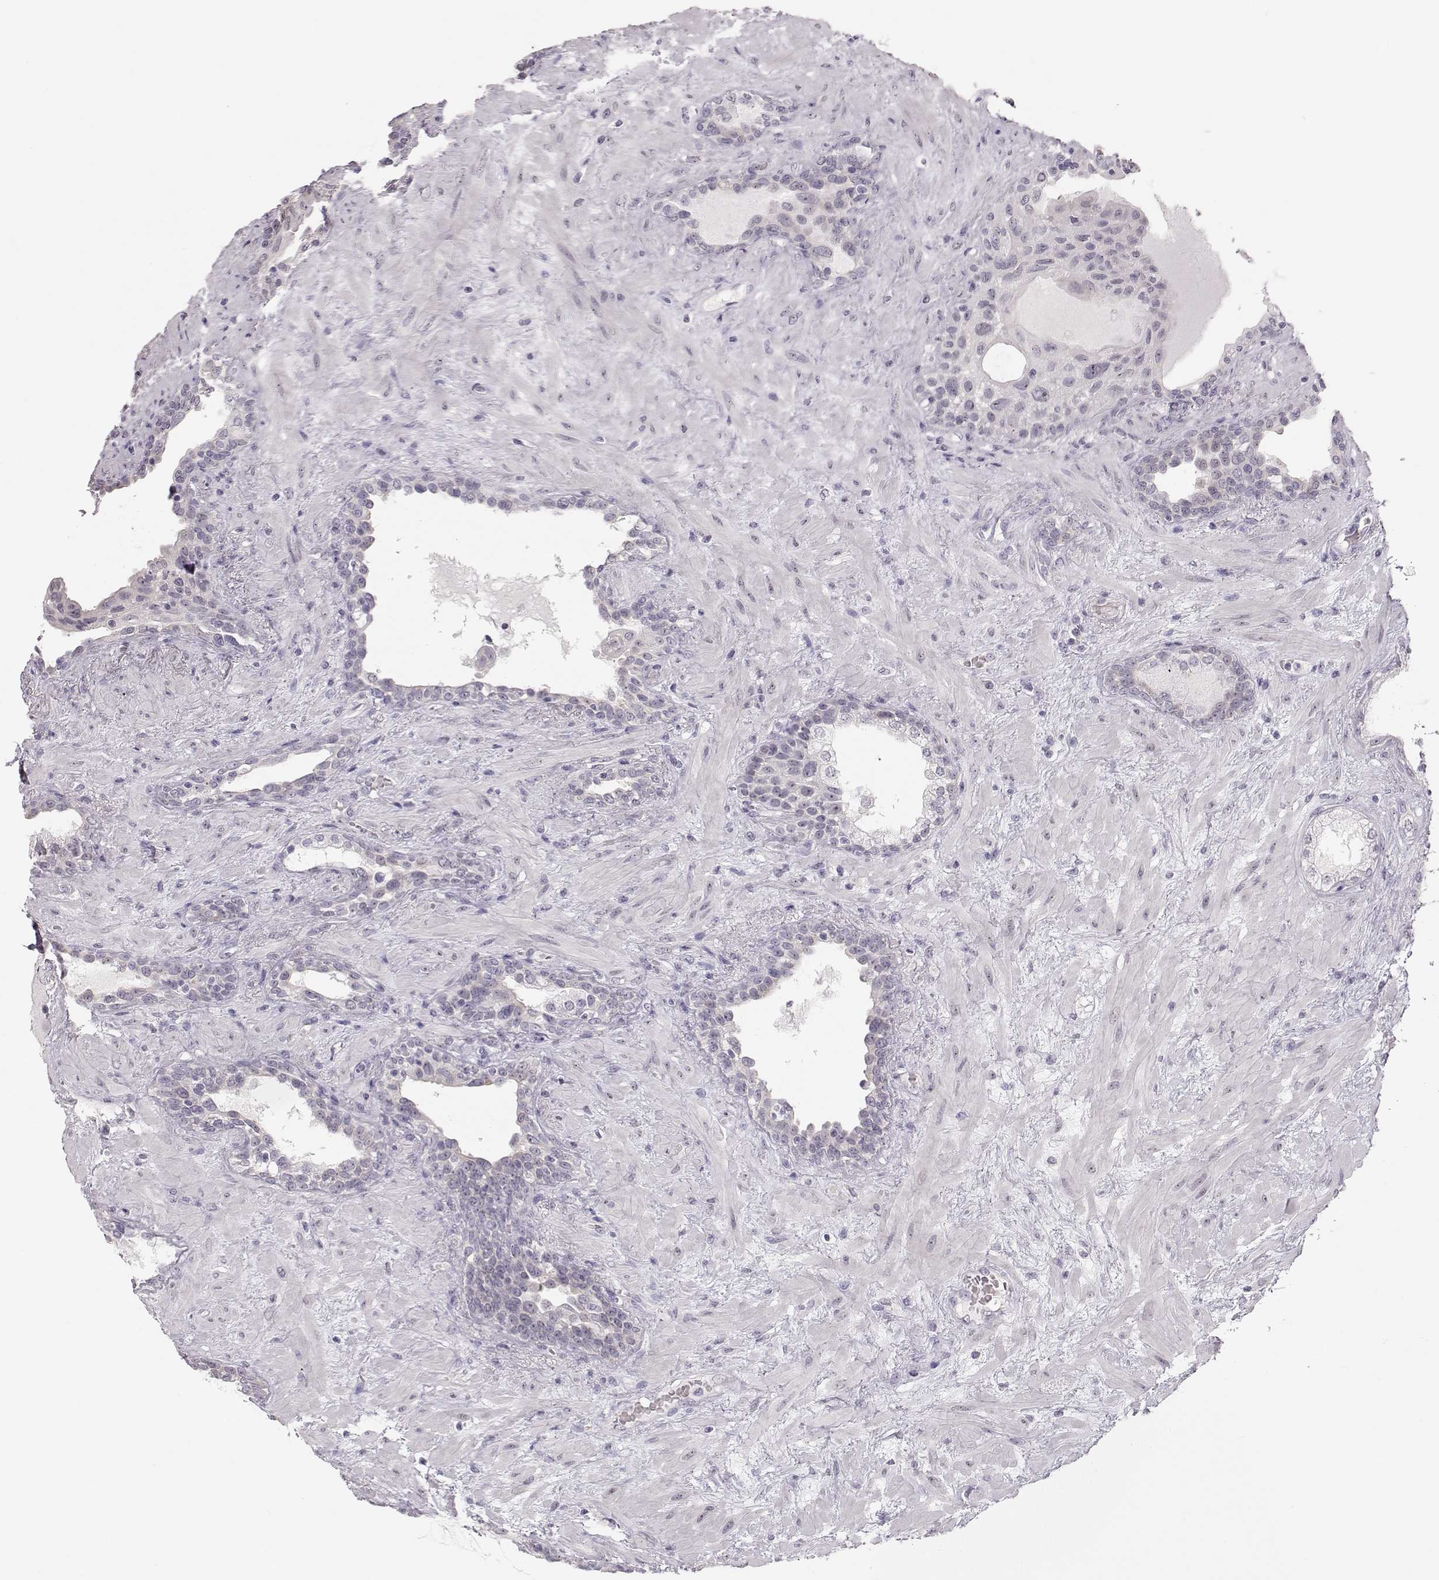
{"staining": {"intensity": "negative", "quantity": "none", "location": "none"}, "tissue": "prostate", "cell_type": "Glandular cells", "image_type": "normal", "snomed": [{"axis": "morphology", "description": "Normal tissue, NOS"}, {"axis": "topography", "description": "Prostate"}], "caption": "Immunohistochemistry (IHC) of benign human prostate displays no positivity in glandular cells.", "gene": "FAM205A", "patient": {"sex": "male", "age": 63}}